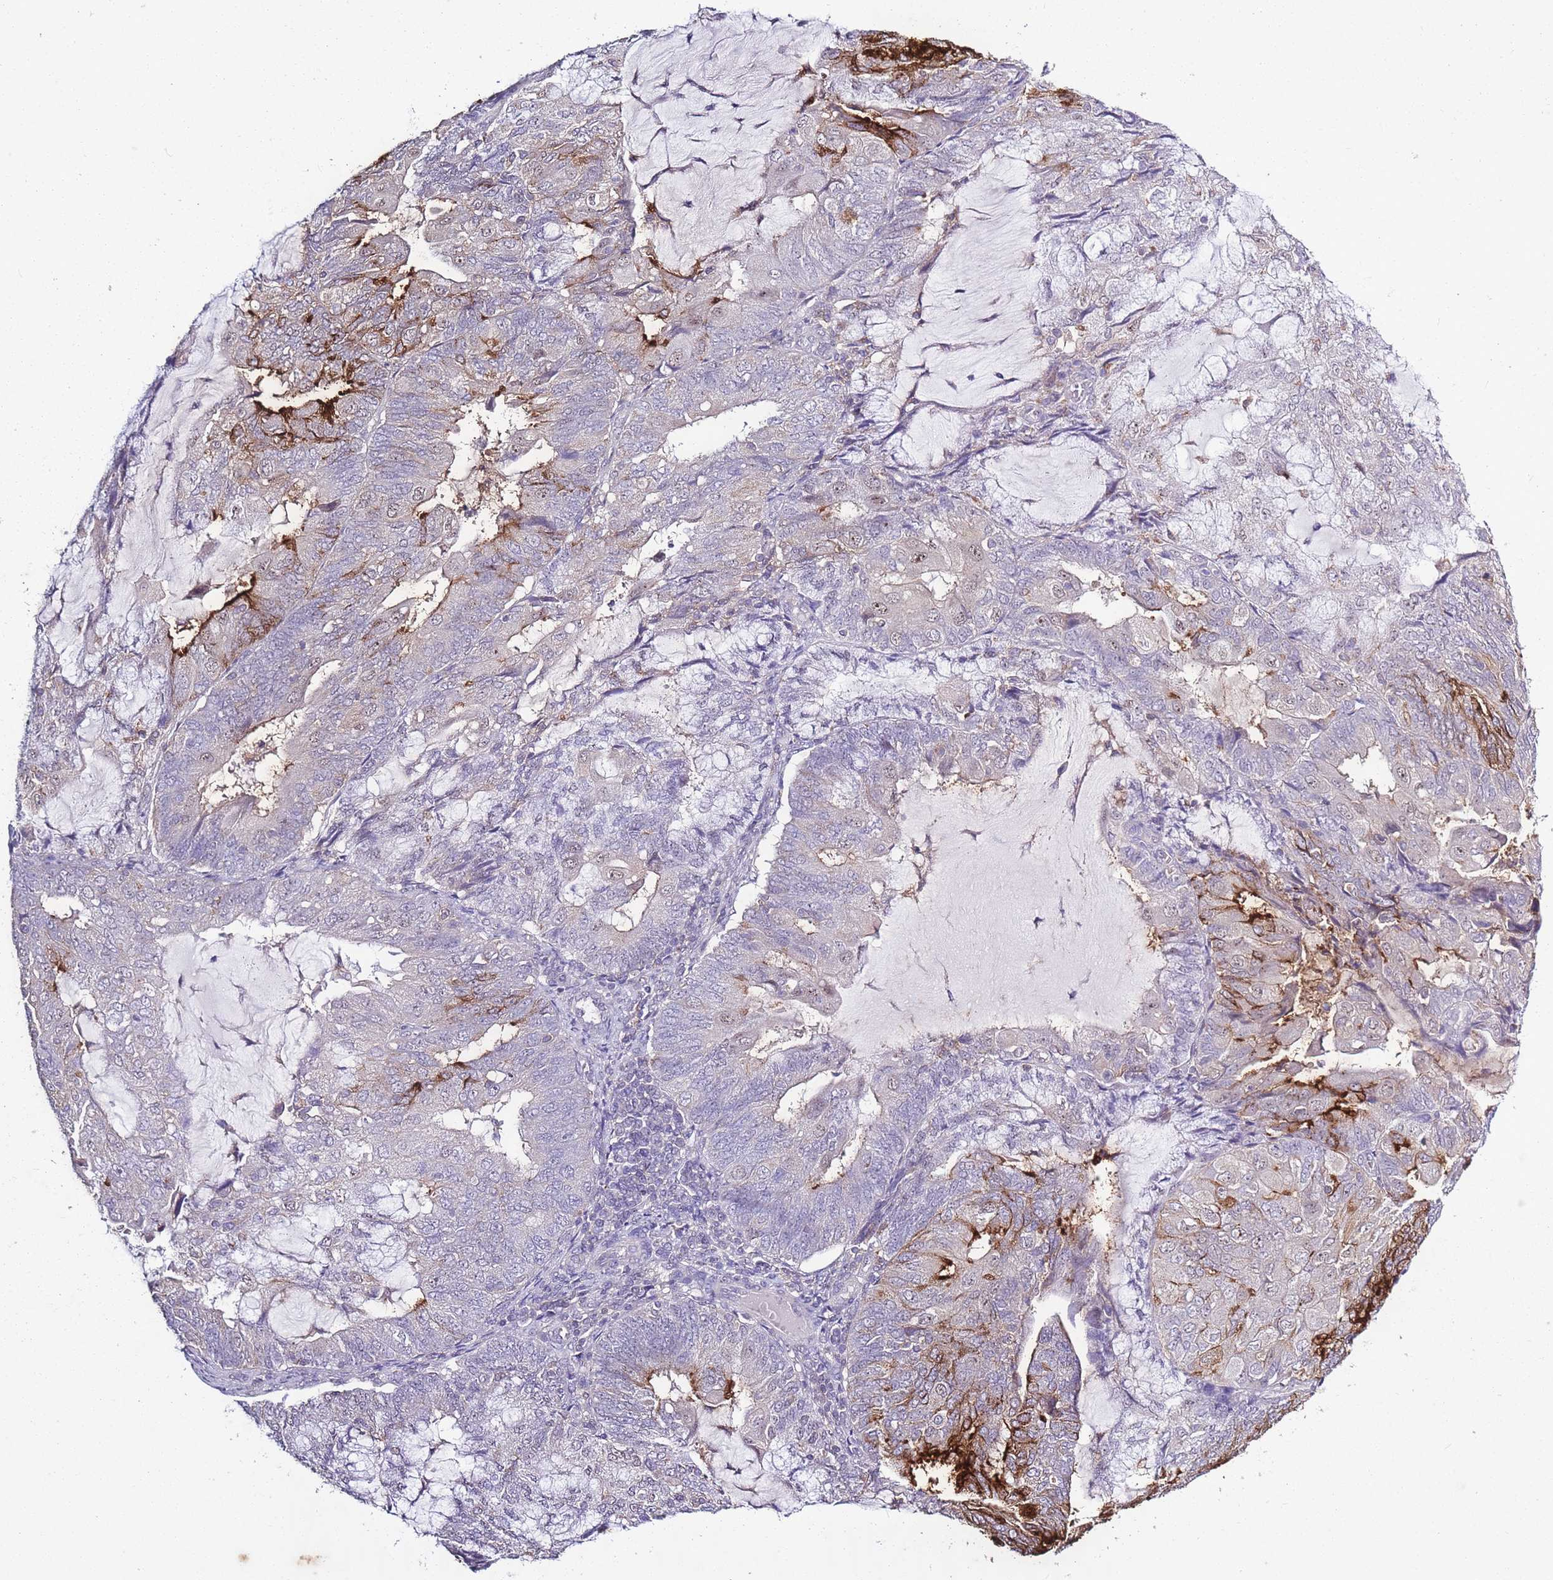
{"staining": {"intensity": "strong", "quantity": "<25%", "location": "cytoplasmic/membranous"}, "tissue": "endometrial cancer", "cell_type": "Tumor cells", "image_type": "cancer", "snomed": [{"axis": "morphology", "description": "Adenocarcinoma, NOS"}, {"axis": "topography", "description": "Endometrium"}], "caption": "Endometrial adenocarcinoma stained with a protein marker reveals strong staining in tumor cells.", "gene": "CAPN9", "patient": {"sex": "female", "age": 81}}